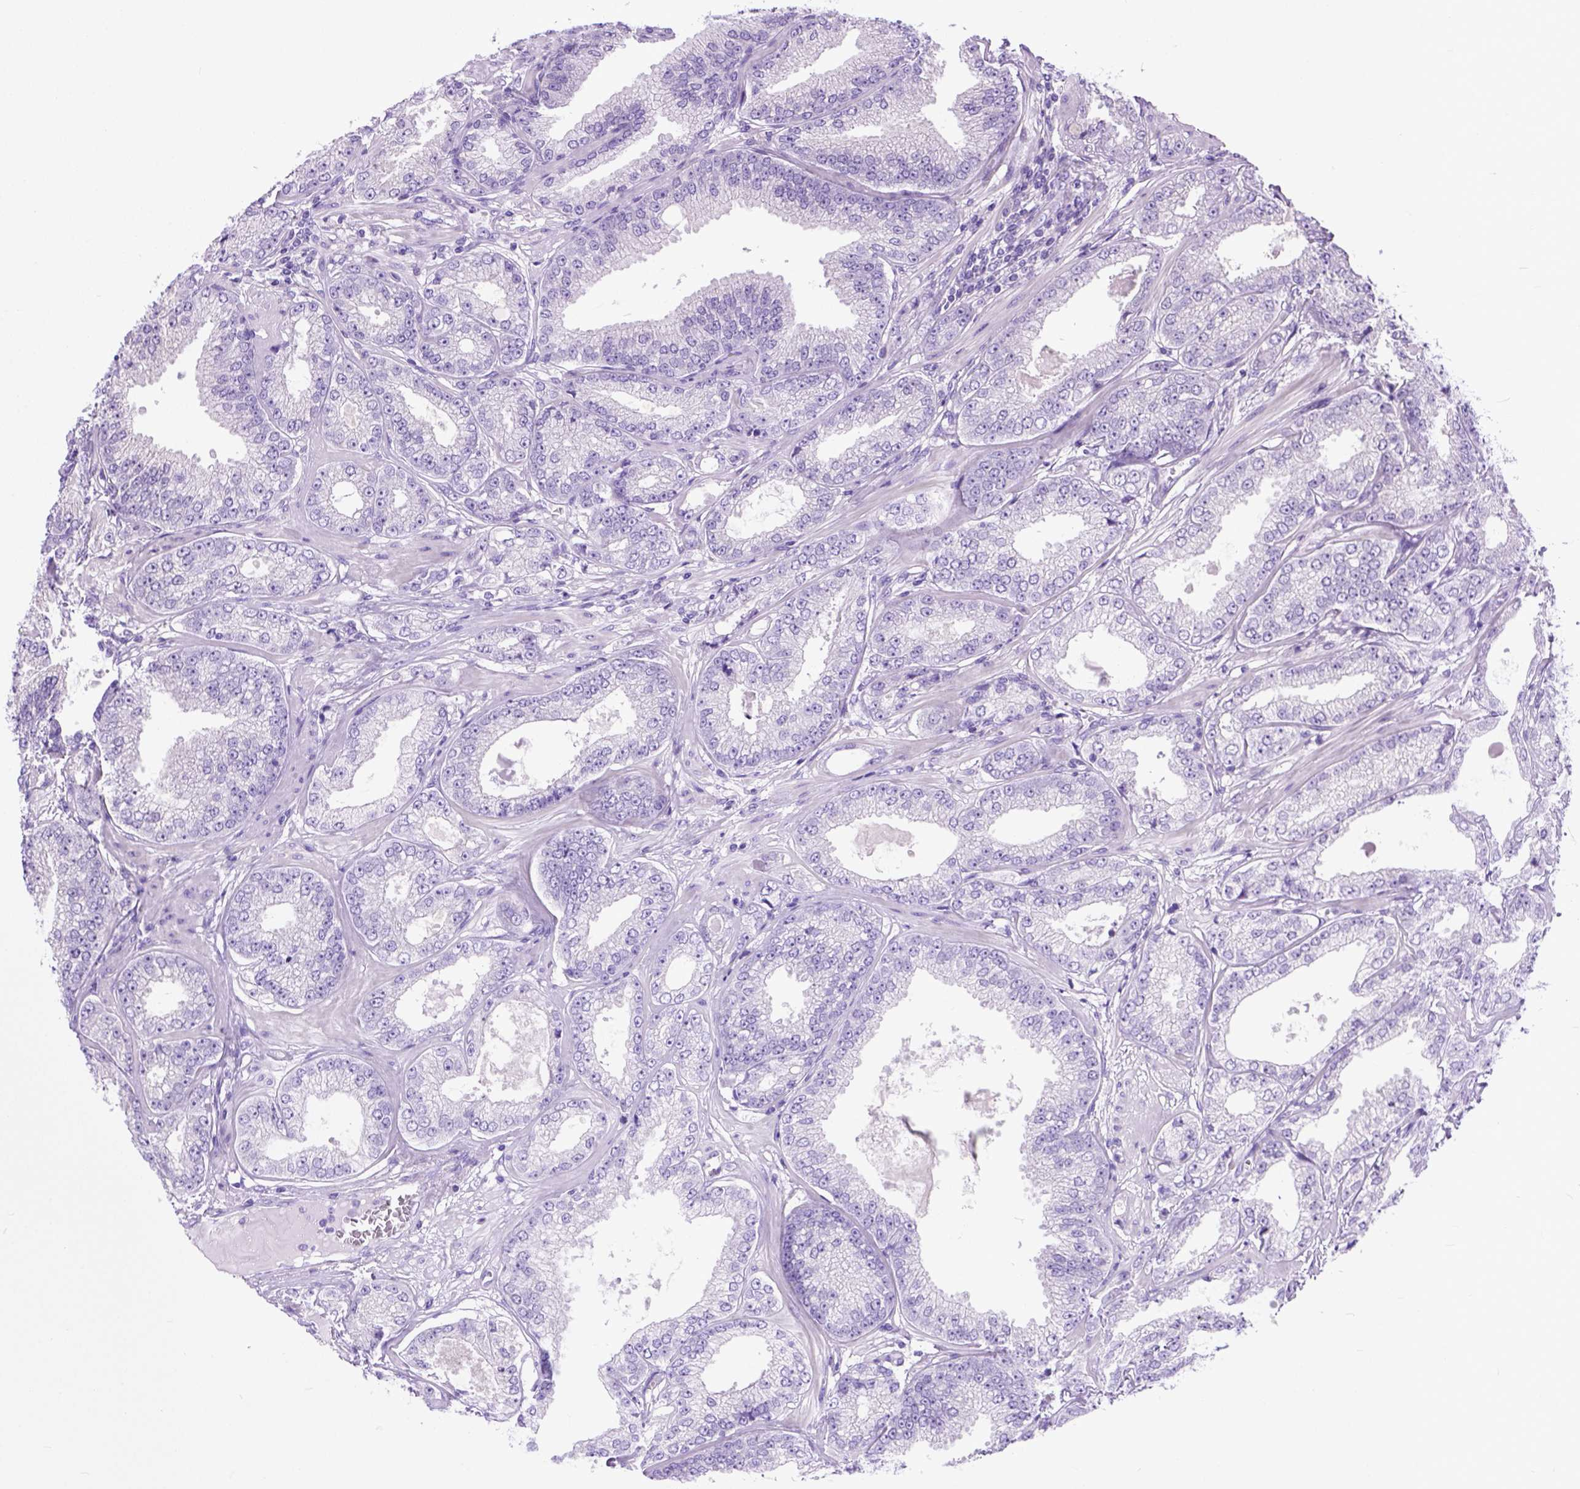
{"staining": {"intensity": "negative", "quantity": "none", "location": "none"}, "tissue": "prostate cancer", "cell_type": "Tumor cells", "image_type": "cancer", "snomed": [{"axis": "morphology", "description": "Adenocarcinoma, NOS"}, {"axis": "topography", "description": "Prostate"}], "caption": "This is a histopathology image of immunohistochemistry (IHC) staining of prostate cancer (adenocarcinoma), which shows no positivity in tumor cells. (Brightfield microscopy of DAB (3,3'-diaminobenzidine) immunohistochemistry at high magnification).", "gene": "ODAD3", "patient": {"sex": "male", "age": 64}}